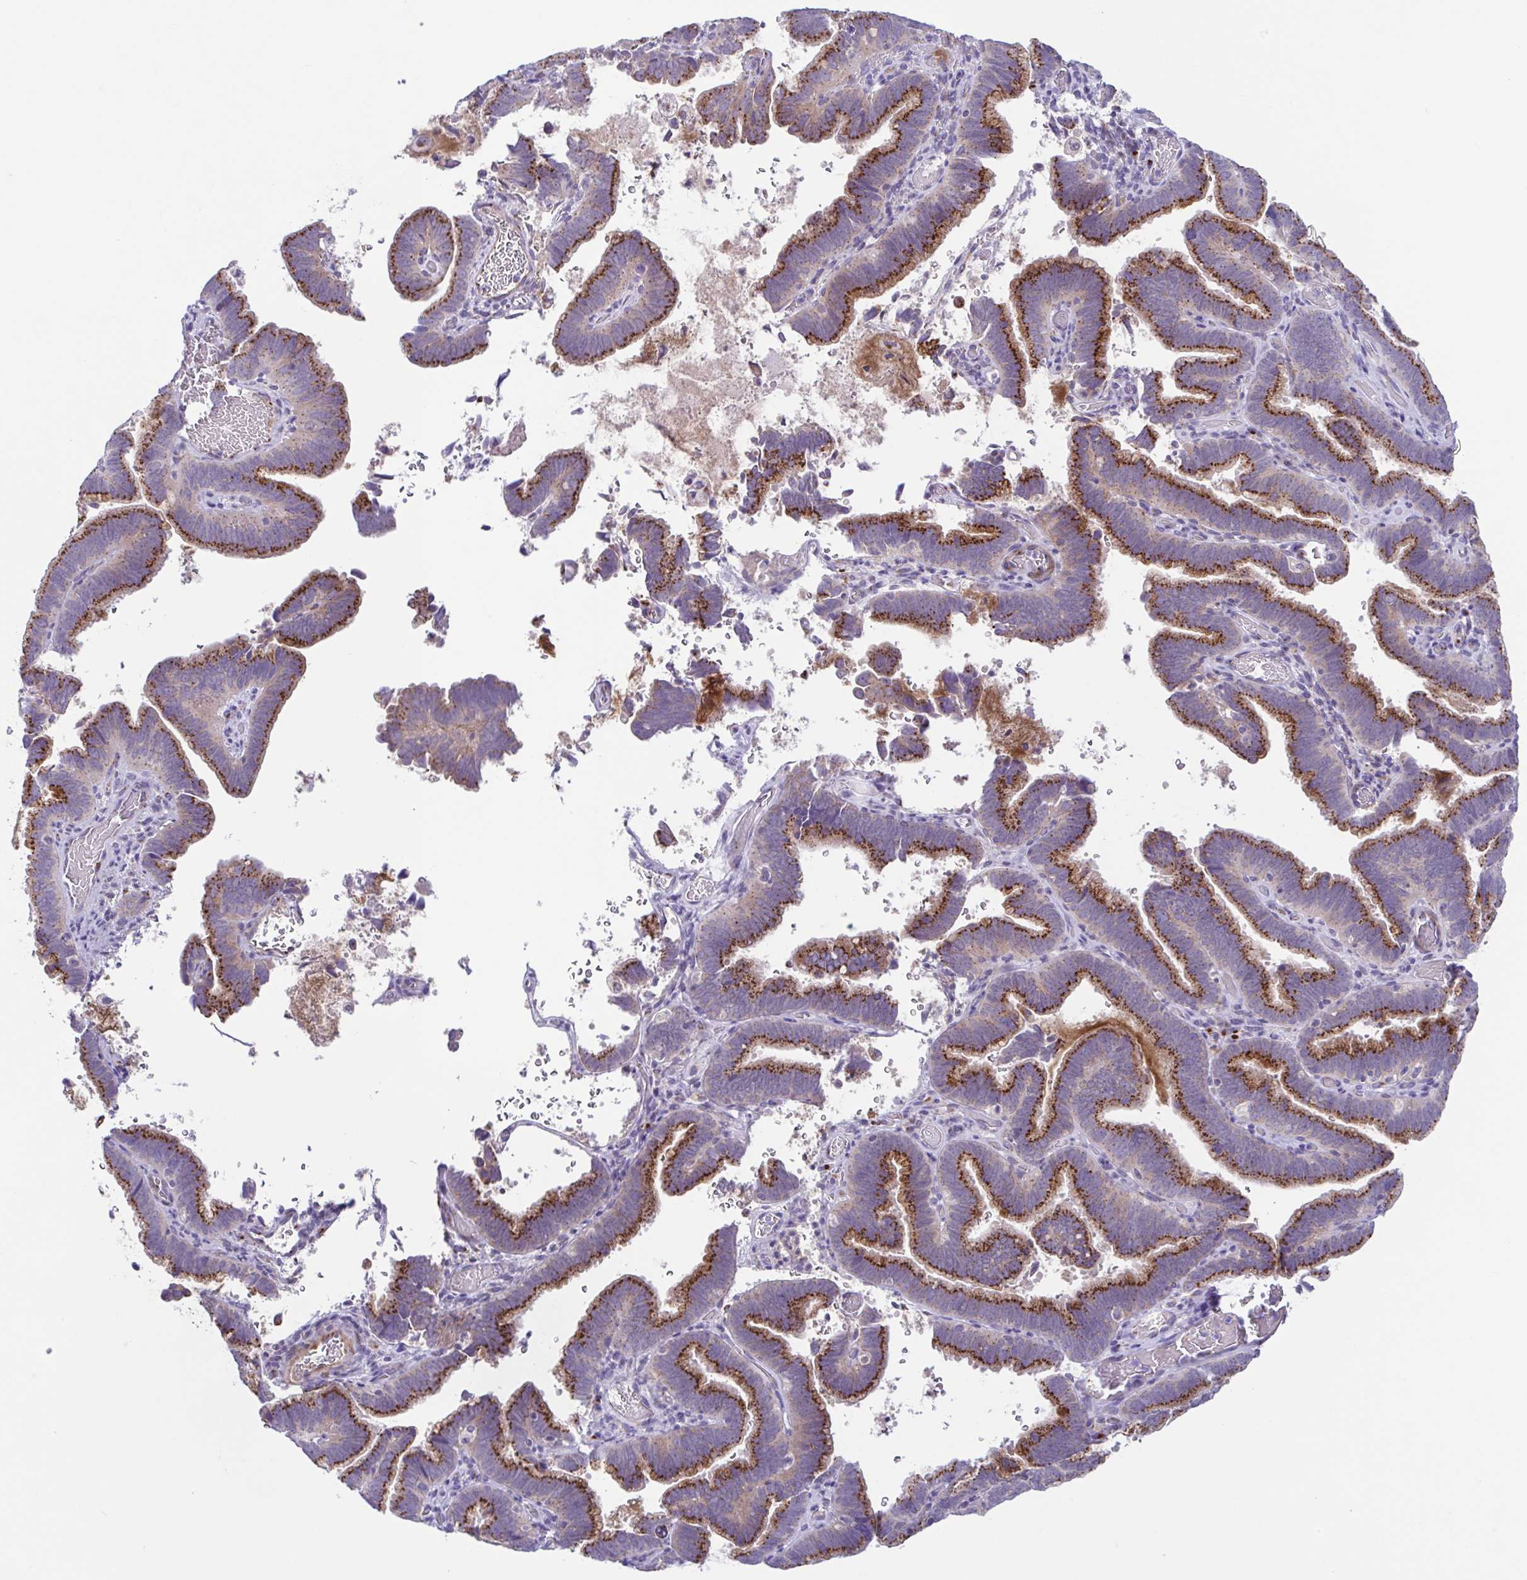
{"staining": {"intensity": "moderate", "quantity": ">75%", "location": "cytoplasmic/membranous"}, "tissue": "cervical cancer", "cell_type": "Tumor cells", "image_type": "cancer", "snomed": [{"axis": "morphology", "description": "Adenocarcinoma, NOS"}, {"axis": "topography", "description": "Cervix"}], "caption": "An IHC photomicrograph of tumor tissue is shown. Protein staining in brown highlights moderate cytoplasmic/membranous positivity in cervical cancer (adenocarcinoma) within tumor cells.", "gene": "COL17A1", "patient": {"sex": "female", "age": 61}}